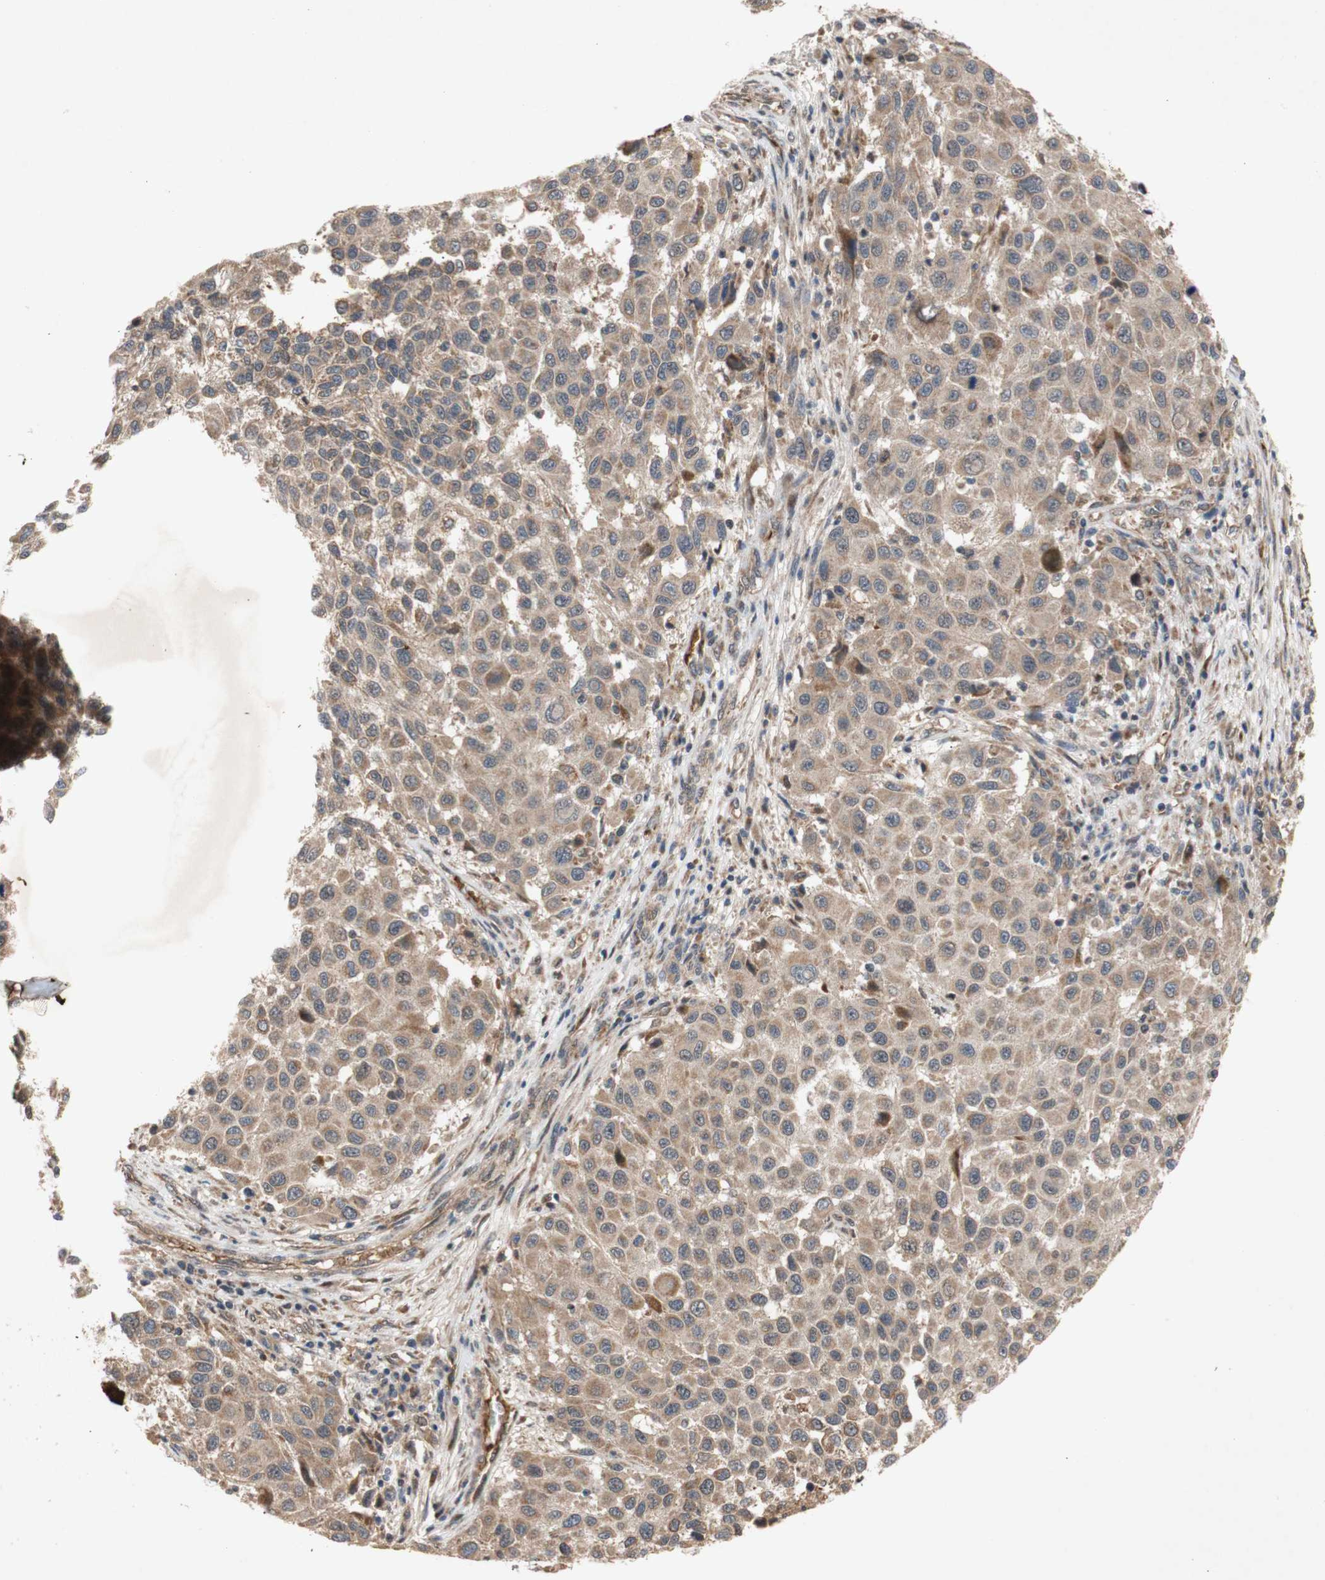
{"staining": {"intensity": "weak", "quantity": ">75%", "location": "cytoplasmic/membranous"}, "tissue": "melanoma", "cell_type": "Tumor cells", "image_type": "cancer", "snomed": [{"axis": "morphology", "description": "Malignant melanoma, Metastatic site"}, {"axis": "topography", "description": "Lymph node"}], "caption": "Weak cytoplasmic/membranous protein positivity is present in approximately >75% of tumor cells in malignant melanoma (metastatic site).", "gene": "PKN1", "patient": {"sex": "male", "age": 61}}